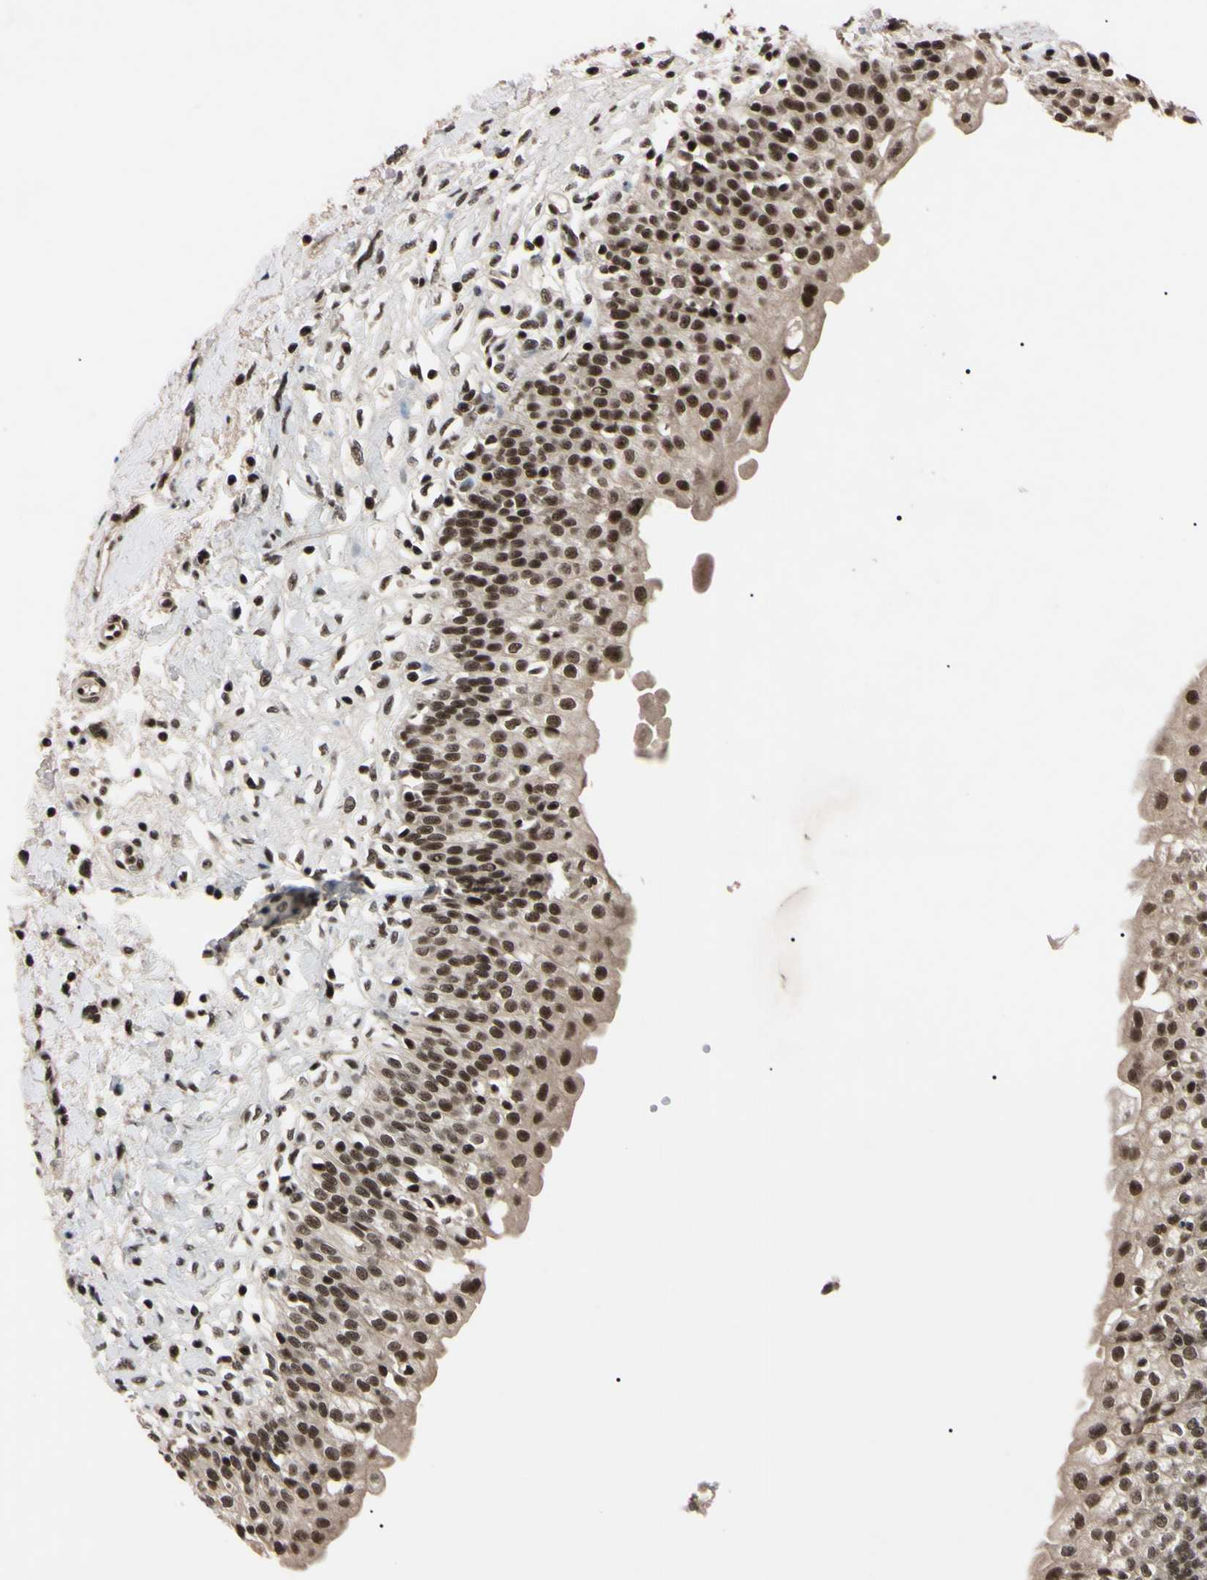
{"staining": {"intensity": "strong", "quantity": ">75%", "location": "nuclear"}, "tissue": "urinary bladder", "cell_type": "Urothelial cells", "image_type": "normal", "snomed": [{"axis": "morphology", "description": "Normal tissue, NOS"}, {"axis": "topography", "description": "Urinary bladder"}], "caption": "Strong nuclear expression for a protein is identified in about >75% of urothelial cells of unremarkable urinary bladder using immunohistochemistry.", "gene": "YY1", "patient": {"sex": "male", "age": 55}}